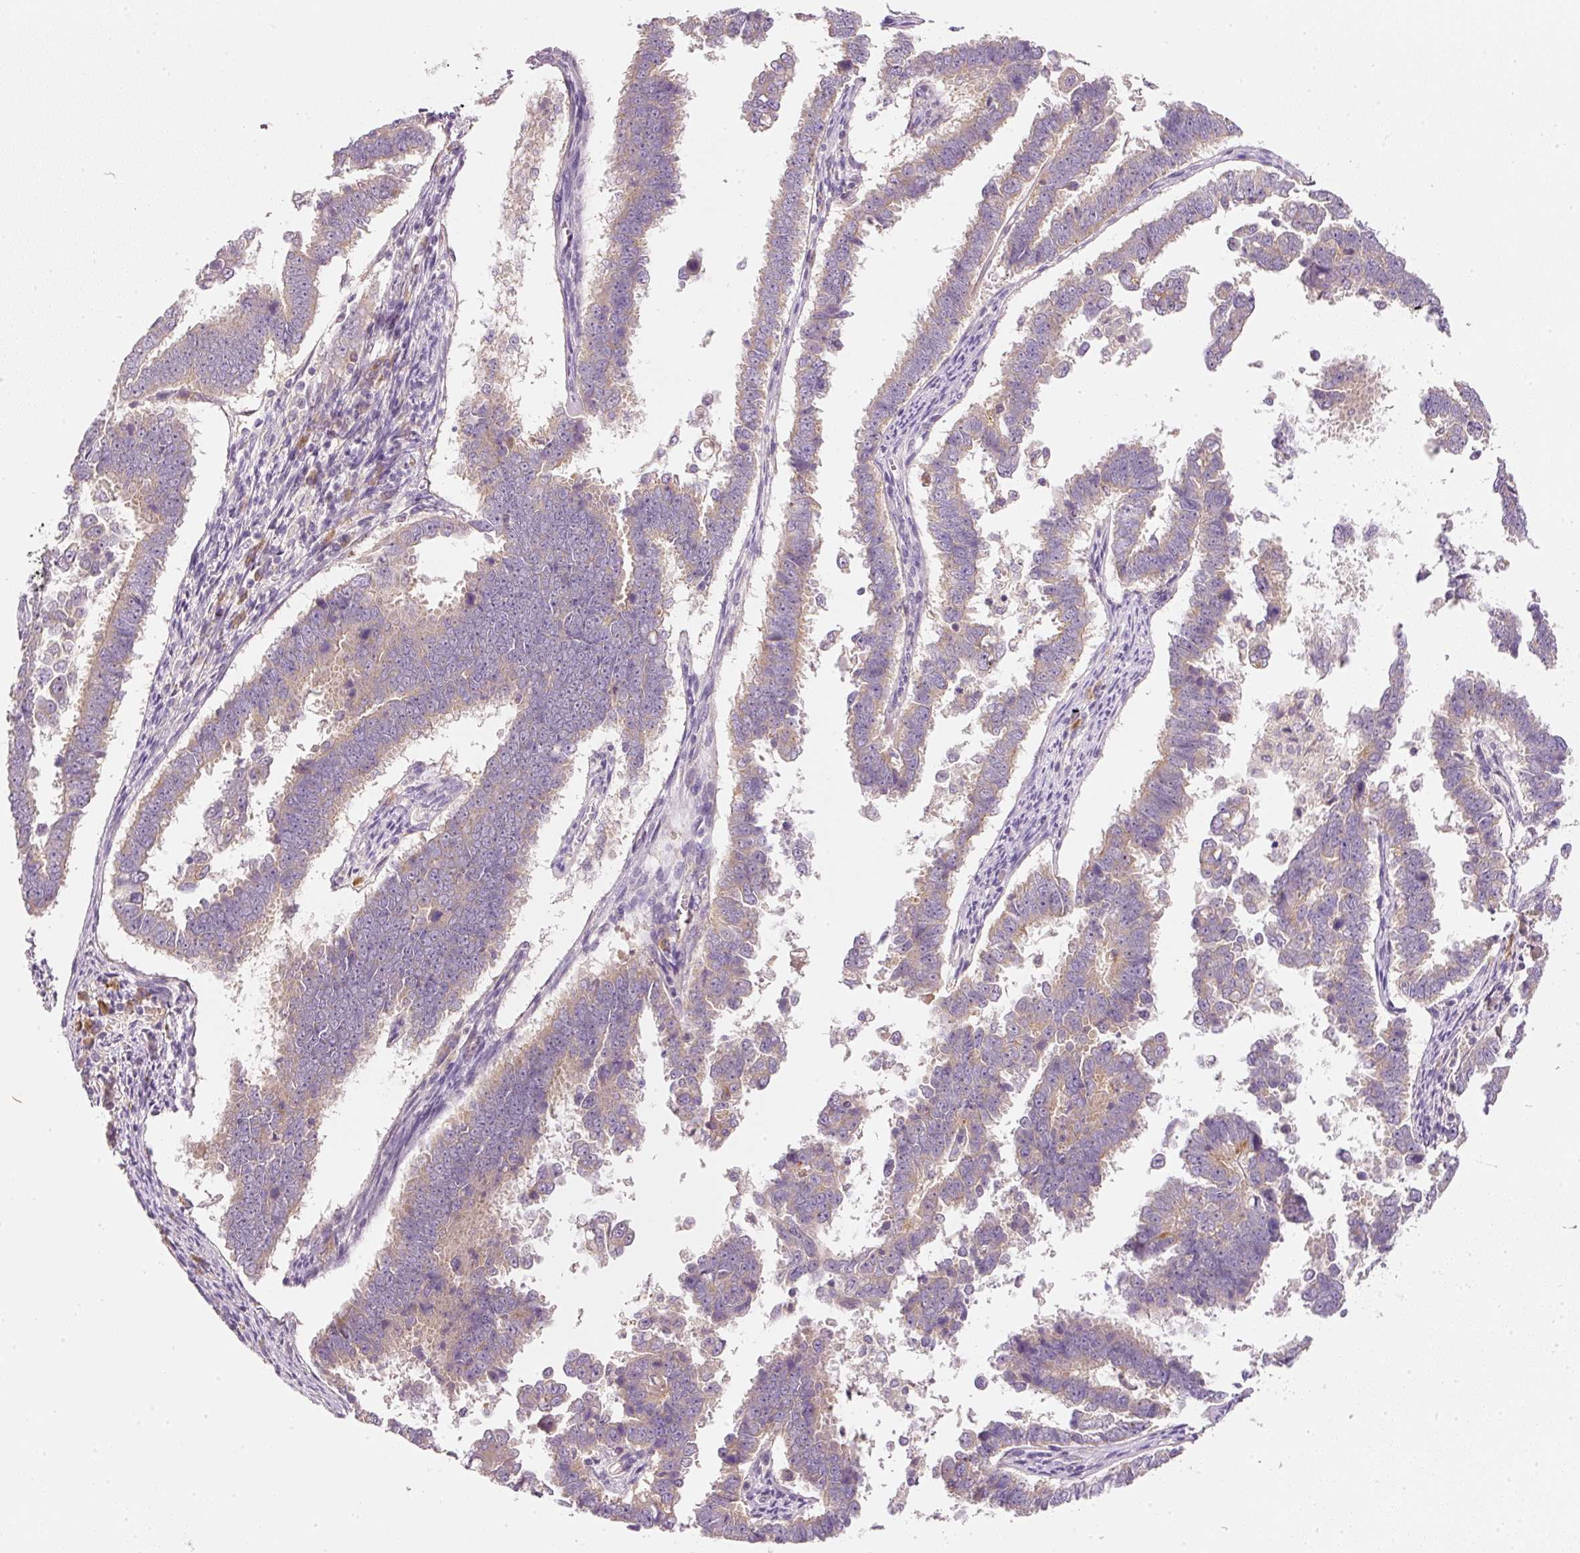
{"staining": {"intensity": "weak", "quantity": "25%-75%", "location": "cytoplasmic/membranous"}, "tissue": "endometrial cancer", "cell_type": "Tumor cells", "image_type": "cancer", "snomed": [{"axis": "morphology", "description": "Adenocarcinoma, NOS"}, {"axis": "topography", "description": "Endometrium"}], "caption": "A photomicrograph of human endometrial cancer (adenocarcinoma) stained for a protein displays weak cytoplasmic/membranous brown staining in tumor cells. (DAB IHC with brightfield microscopy, high magnification).", "gene": "RNF167", "patient": {"sex": "female", "age": 75}}